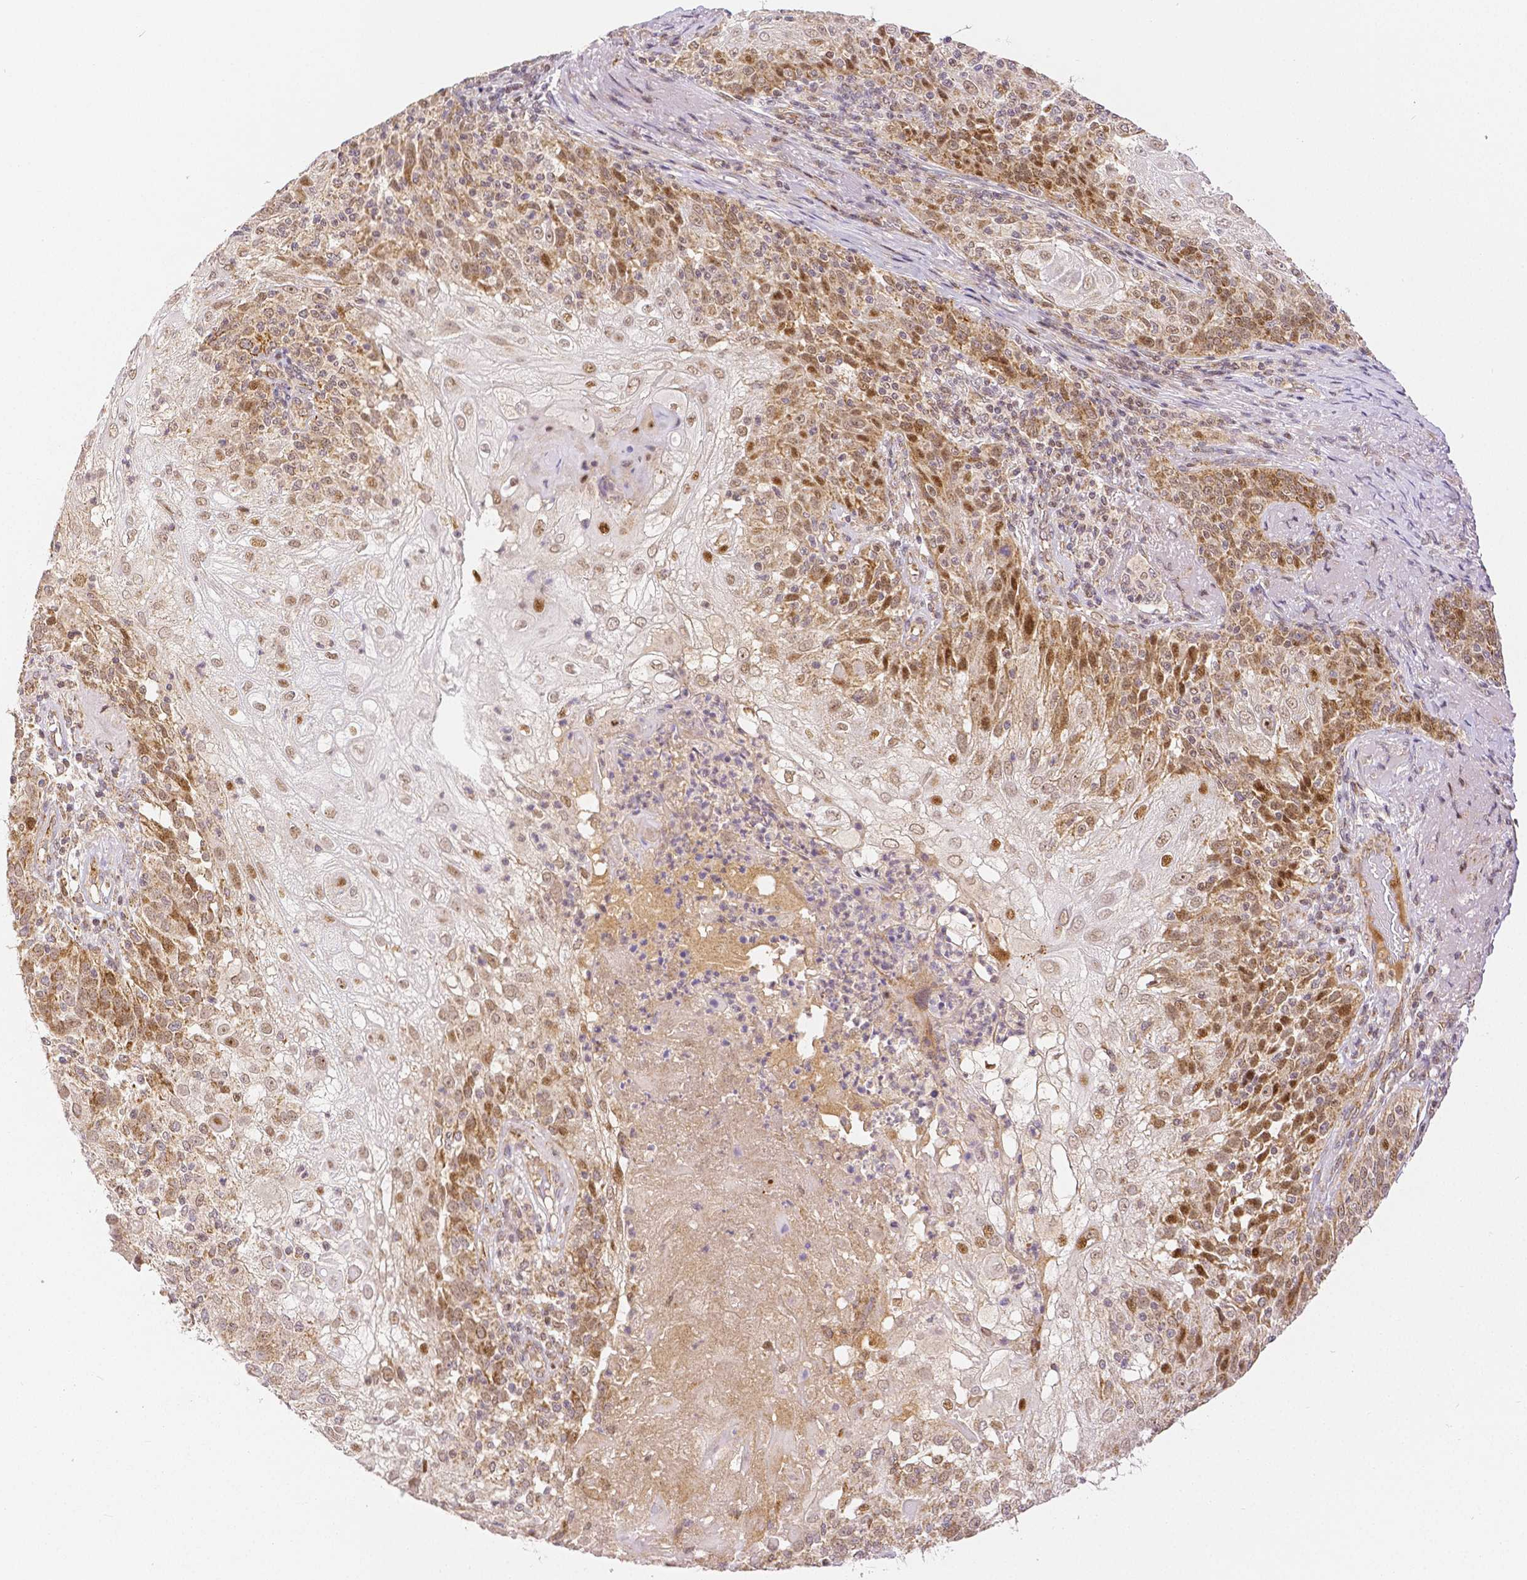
{"staining": {"intensity": "moderate", "quantity": ">75%", "location": "cytoplasmic/membranous,nuclear"}, "tissue": "skin cancer", "cell_type": "Tumor cells", "image_type": "cancer", "snomed": [{"axis": "morphology", "description": "Normal tissue, NOS"}, {"axis": "morphology", "description": "Squamous cell carcinoma, NOS"}, {"axis": "topography", "description": "Skin"}], "caption": "The image shows immunohistochemical staining of squamous cell carcinoma (skin). There is moderate cytoplasmic/membranous and nuclear positivity is seen in approximately >75% of tumor cells.", "gene": "RHOT1", "patient": {"sex": "female", "age": 83}}